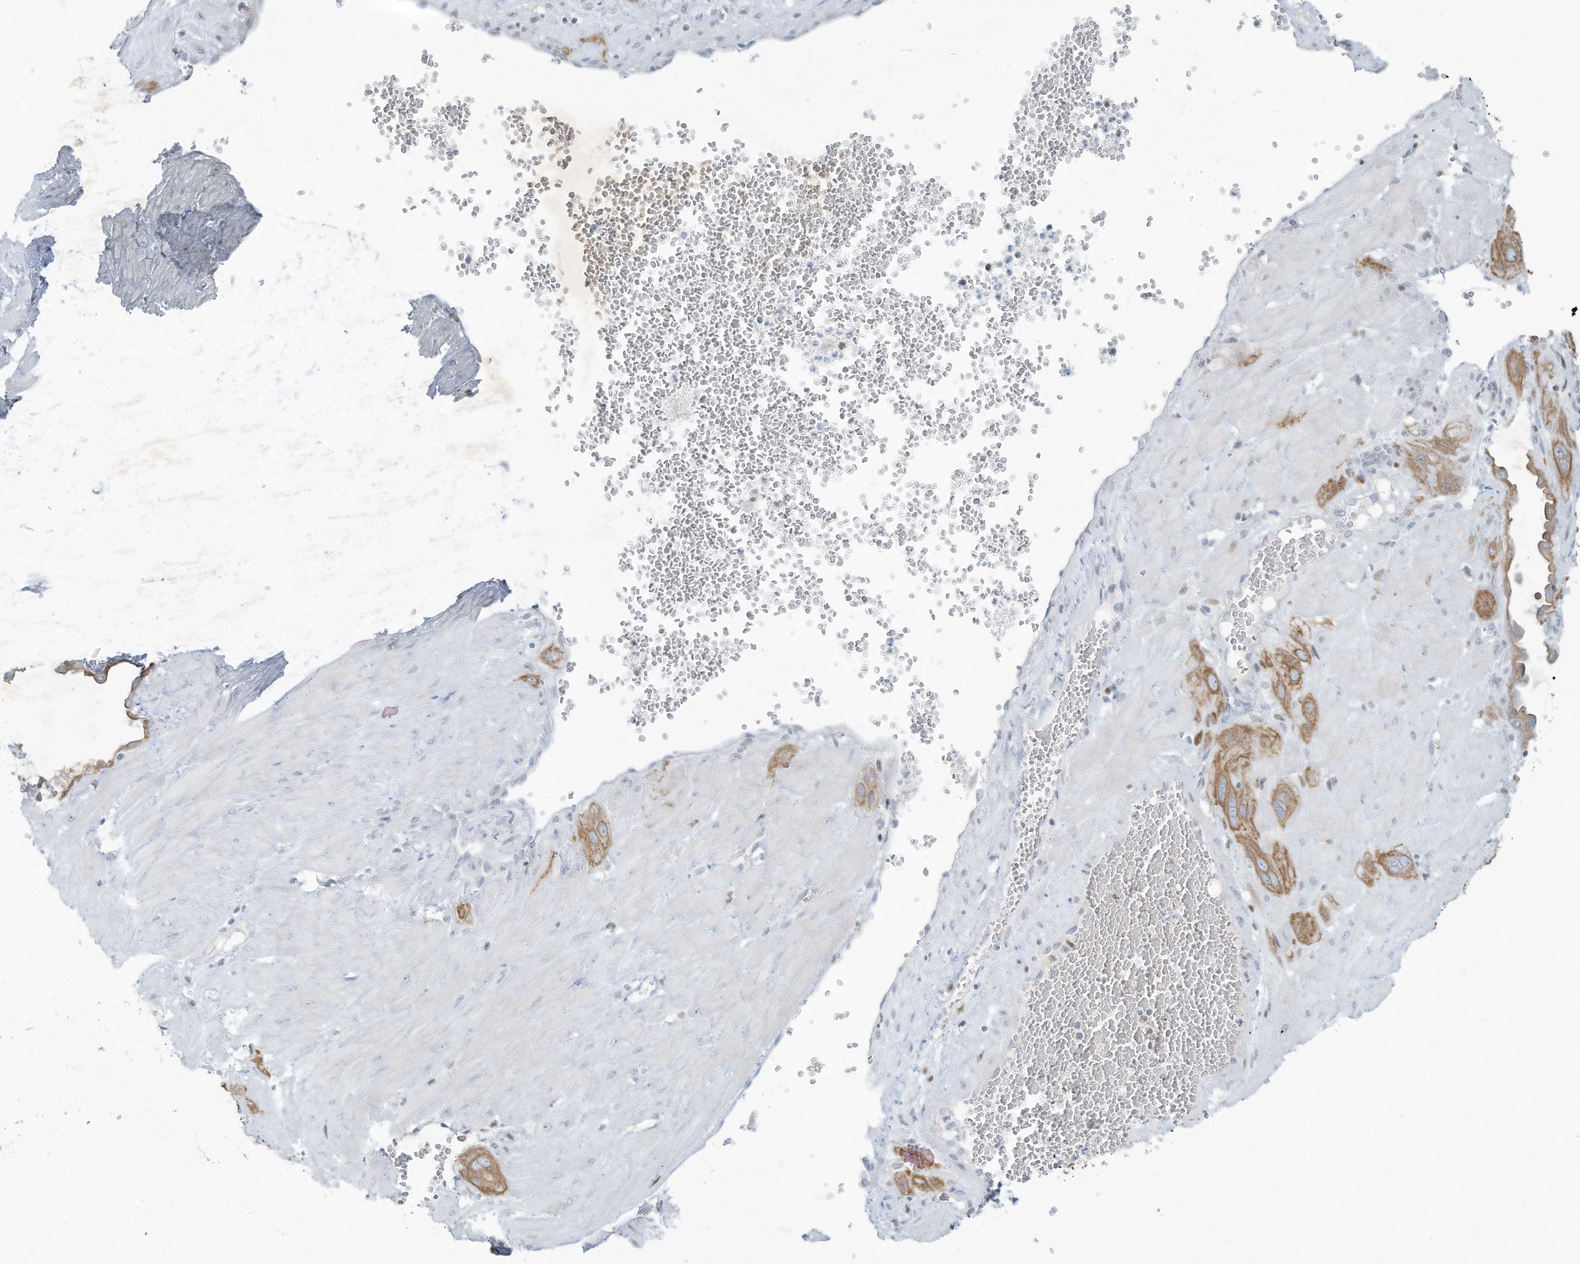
{"staining": {"intensity": "moderate", "quantity": ">75%", "location": "cytoplasmic/membranous"}, "tissue": "cervical cancer", "cell_type": "Tumor cells", "image_type": "cancer", "snomed": [{"axis": "morphology", "description": "Squamous cell carcinoma, NOS"}, {"axis": "topography", "description": "Cervix"}], "caption": "High-power microscopy captured an IHC photomicrograph of cervical cancer, revealing moderate cytoplasmic/membranous staining in approximately >75% of tumor cells.", "gene": "TUBE1", "patient": {"sex": "female", "age": 34}}